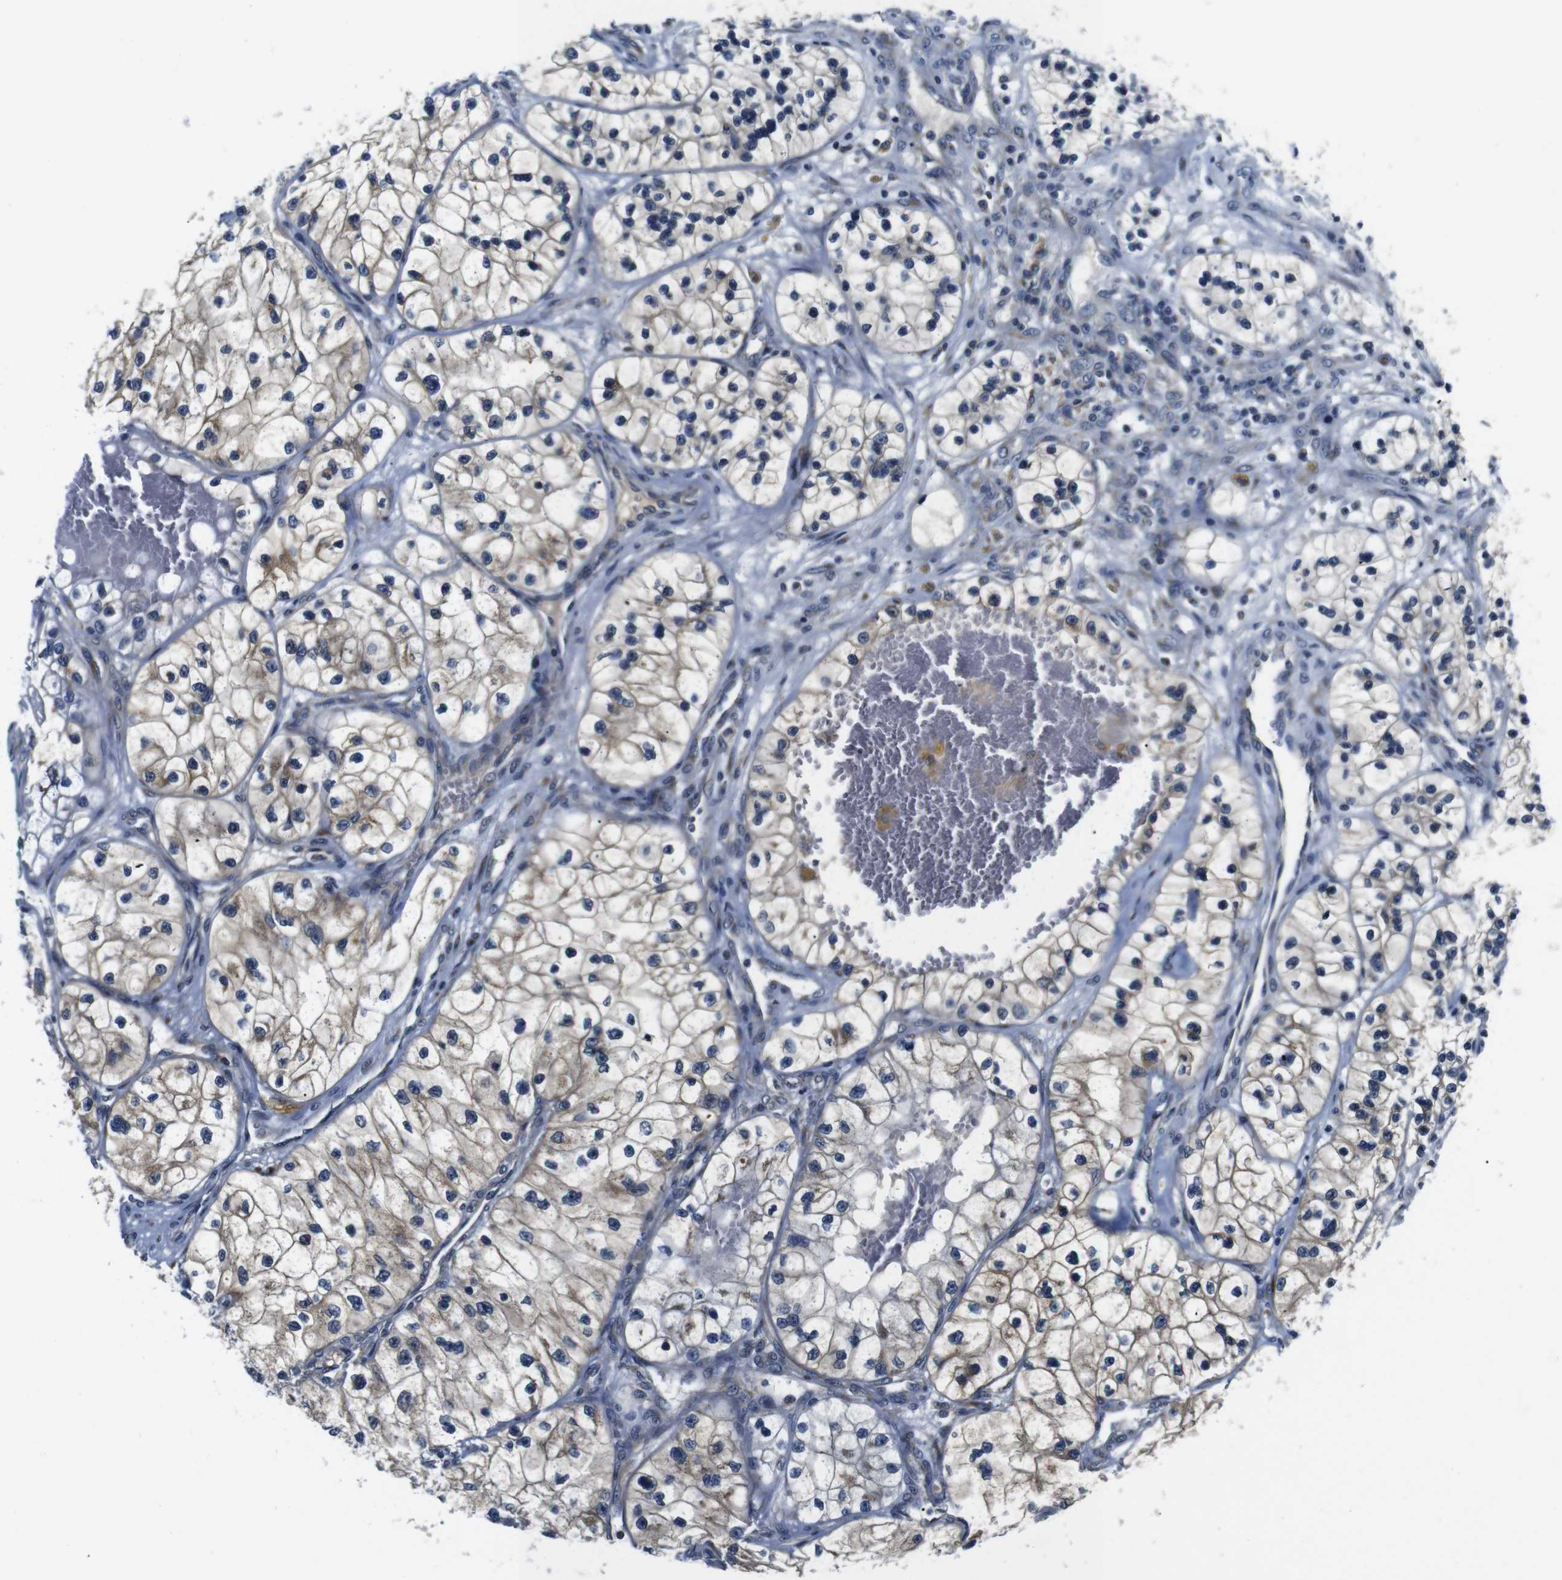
{"staining": {"intensity": "weak", "quantity": "25%-75%", "location": "cytoplasmic/membranous"}, "tissue": "renal cancer", "cell_type": "Tumor cells", "image_type": "cancer", "snomed": [{"axis": "morphology", "description": "Adenocarcinoma, NOS"}, {"axis": "topography", "description": "Kidney"}], "caption": "The micrograph reveals staining of renal cancer (adenocarcinoma), revealing weak cytoplasmic/membranous protein positivity (brown color) within tumor cells.", "gene": "FKBP14", "patient": {"sex": "female", "age": 57}}